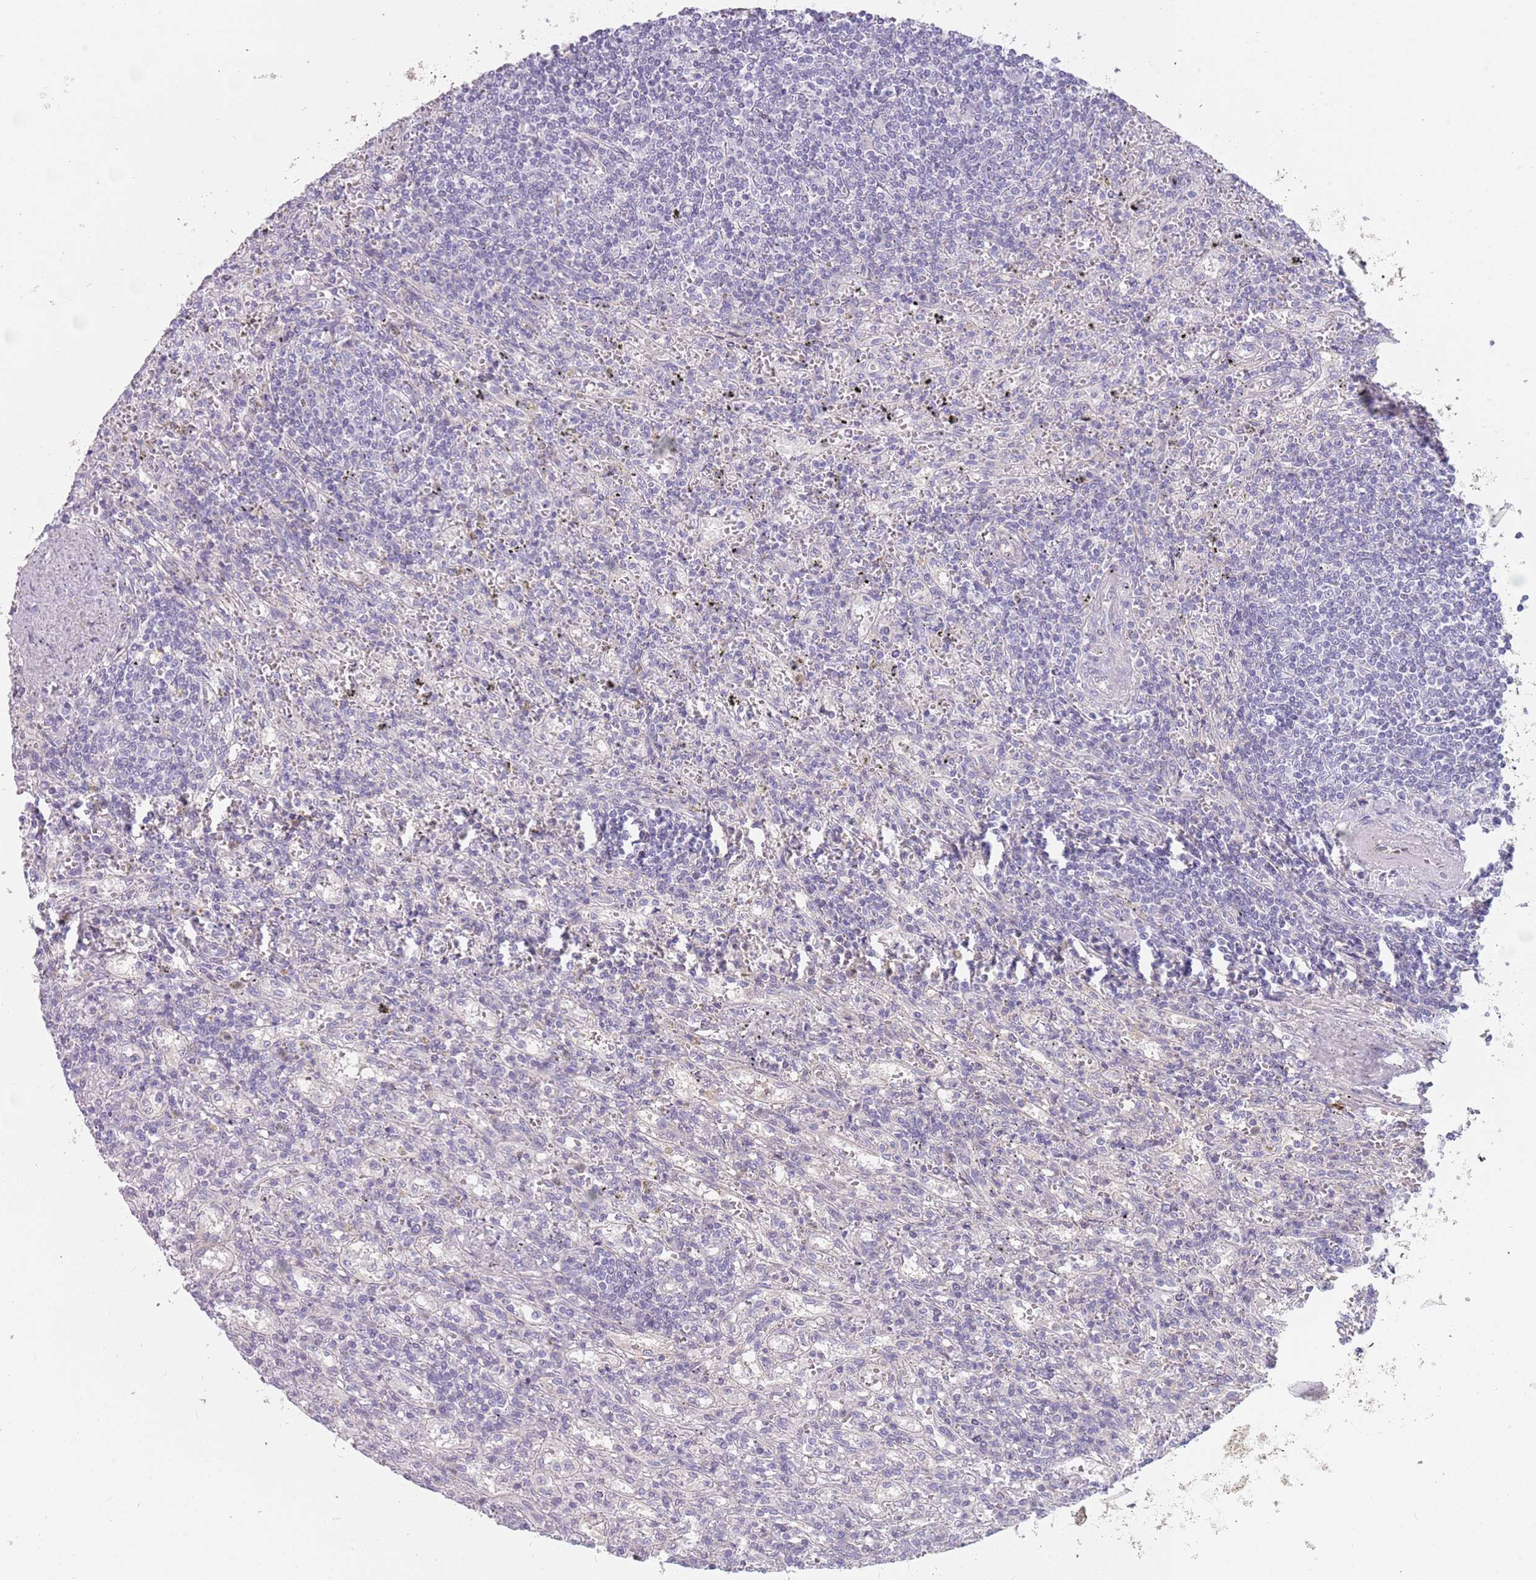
{"staining": {"intensity": "negative", "quantity": "none", "location": "none"}, "tissue": "lymphoma", "cell_type": "Tumor cells", "image_type": "cancer", "snomed": [{"axis": "morphology", "description": "Malignant lymphoma, non-Hodgkin's type, Low grade"}, {"axis": "topography", "description": "Spleen"}], "caption": "Protein analysis of lymphoma reveals no significant staining in tumor cells. The staining is performed using DAB brown chromogen with nuclei counter-stained in using hematoxylin.", "gene": "DDX4", "patient": {"sex": "male", "age": 76}}